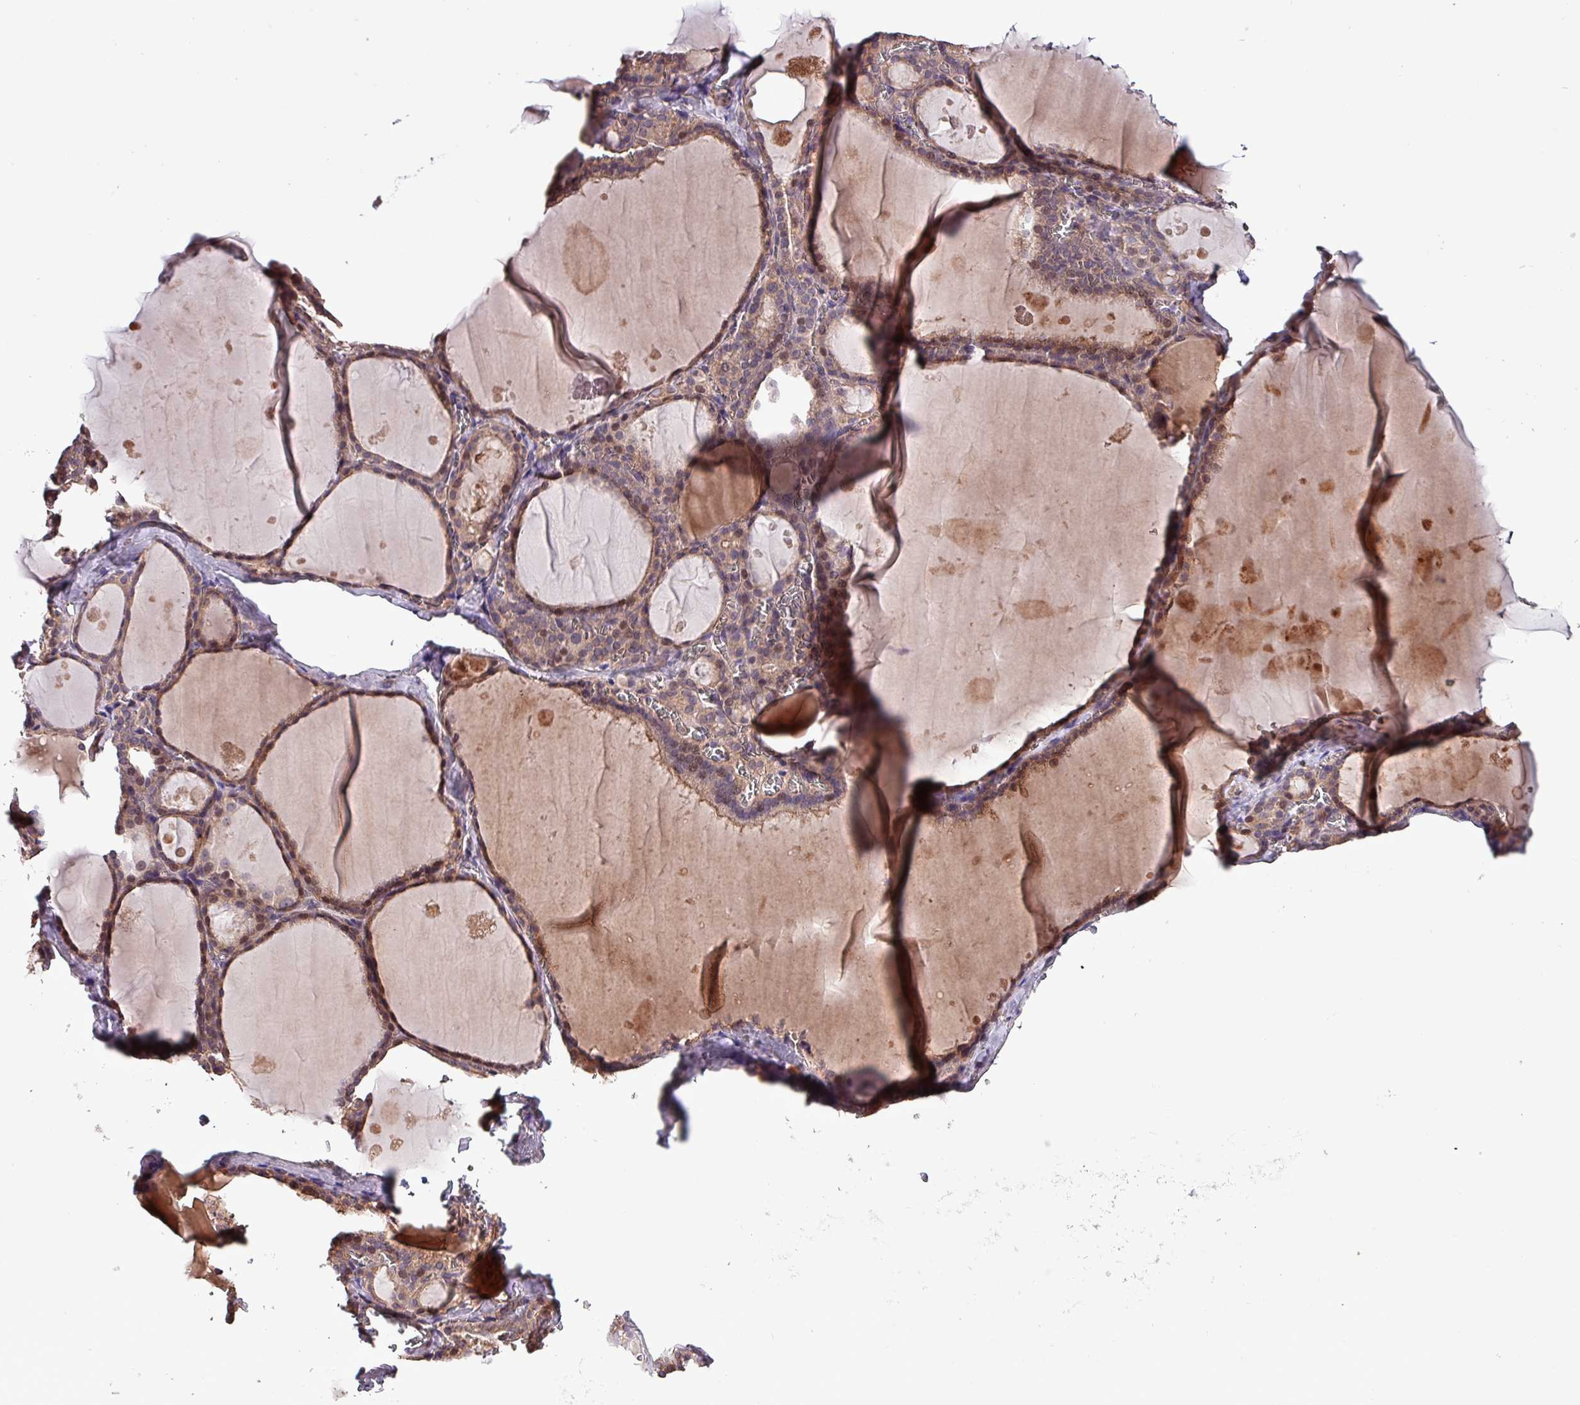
{"staining": {"intensity": "moderate", "quantity": ">75%", "location": "cytoplasmic/membranous"}, "tissue": "thyroid gland", "cell_type": "Glandular cells", "image_type": "normal", "snomed": [{"axis": "morphology", "description": "Normal tissue, NOS"}, {"axis": "topography", "description": "Thyroid gland"}], "caption": "Brown immunohistochemical staining in unremarkable thyroid gland exhibits moderate cytoplasmic/membranous positivity in about >75% of glandular cells.", "gene": "PAFAH1B2", "patient": {"sex": "male", "age": 56}}